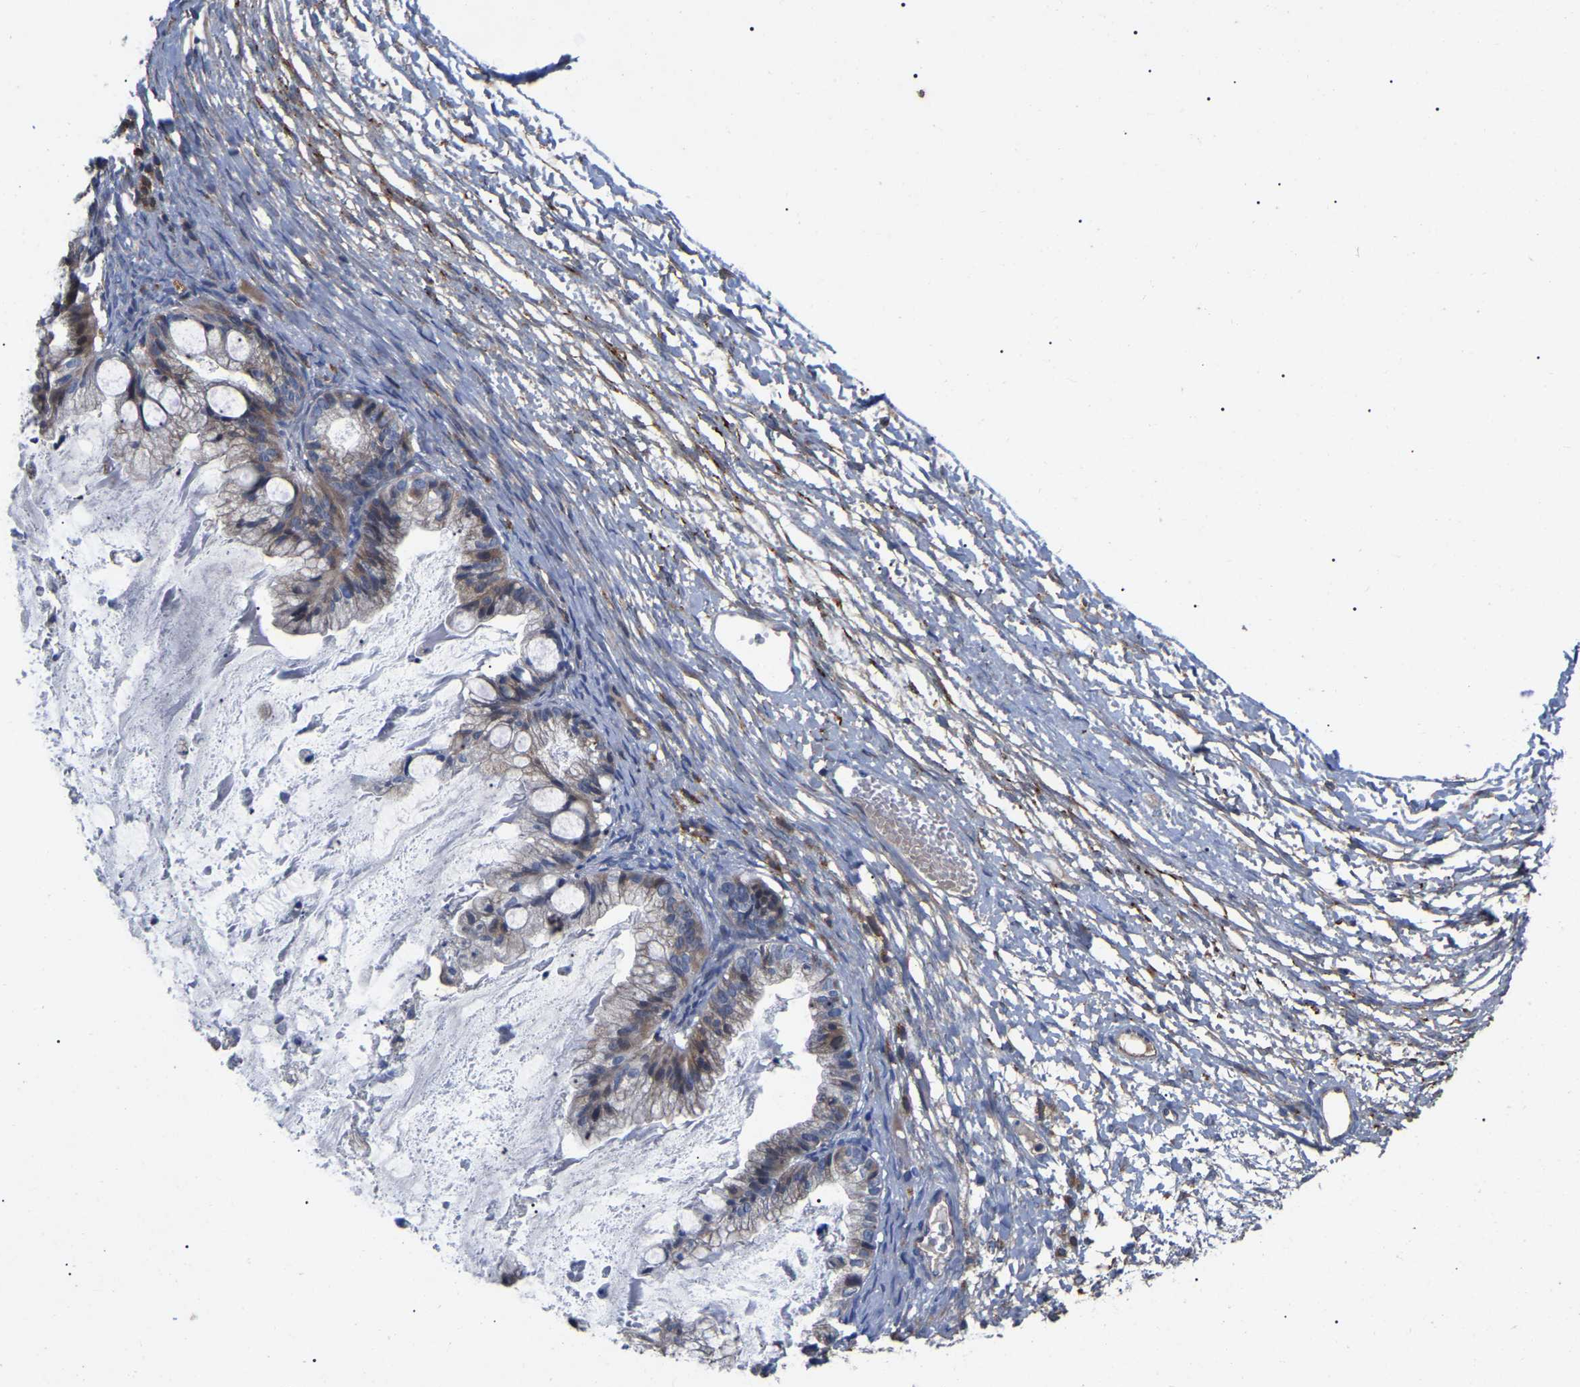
{"staining": {"intensity": "weak", "quantity": ">75%", "location": "cytoplasmic/membranous"}, "tissue": "ovarian cancer", "cell_type": "Tumor cells", "image_type": "cancer", "snomed": [{"axis": "morphology", "description": "Cystadenocarcinoma, mucinous, NOS"}, {"axis": "topography", "description": "Ovary"}], "caption": "A histopathology image of human ovarian mucinous cystadenocarcinoma stained for a protein exhibits weak cytoplasmic/membranous brown staining in tumor cells.", "gene": "FAM171A2", "patient": {"sex": "female", "age": 57}}